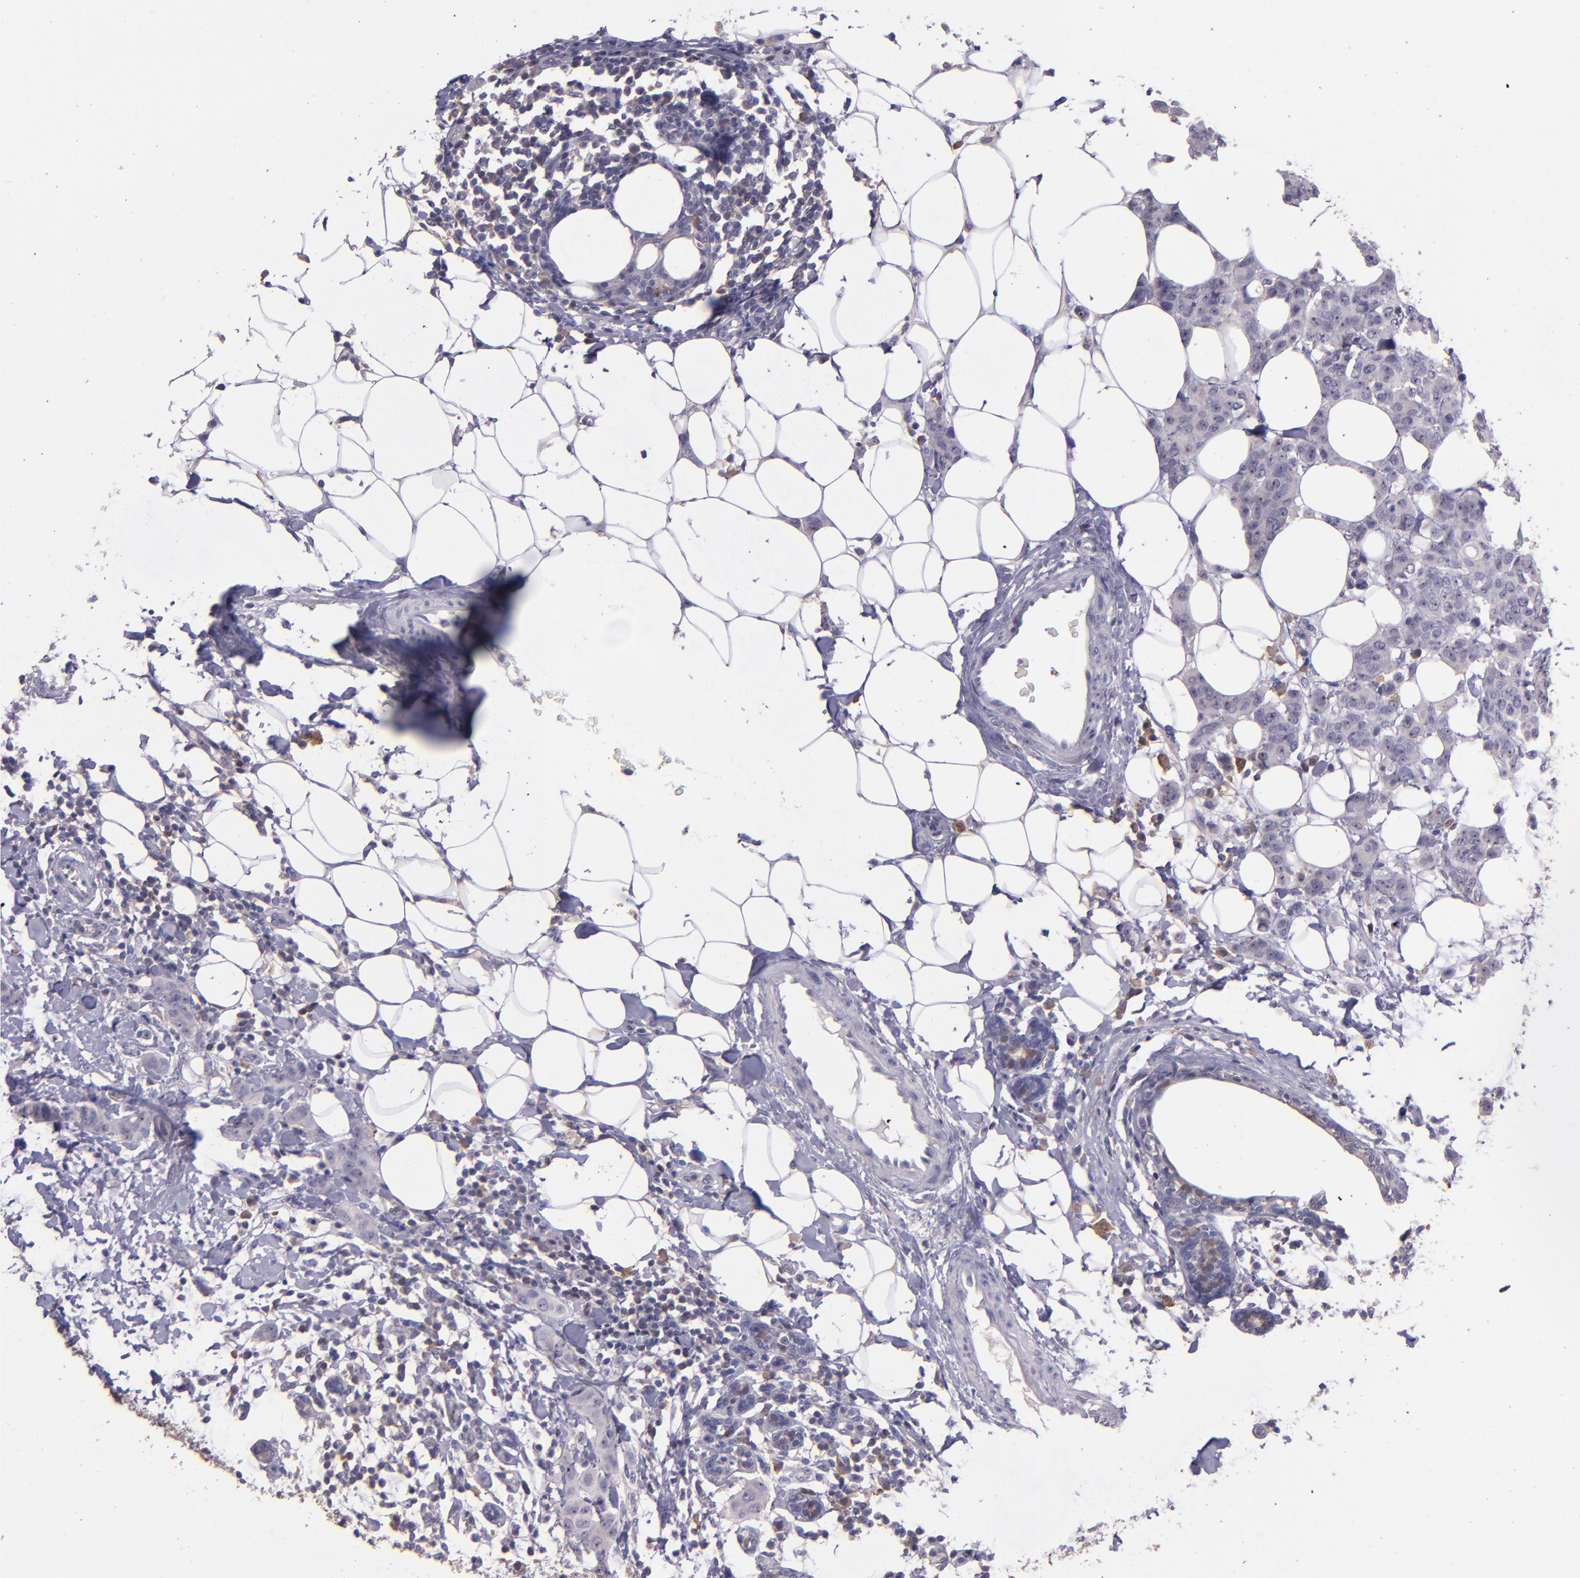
{"staining": {"intensity": "weak", "quantity": "<25%", "location": "cytoplasmic/membranous"}, "tissue": "breast cancer", "cell_type": "Tumor cells", "image_type": "cancer", "snomed": [{"axis": "morphology", "description": "Duct carcinoma"}, {"axis": "topography", "description": "Breast"}], "caption": "Tumor cells are negative for protein expression in human breast cancer (intraductal carcinoma).", "gene": "PAPPA", "patient": {"sex": "female", "age": 40}}